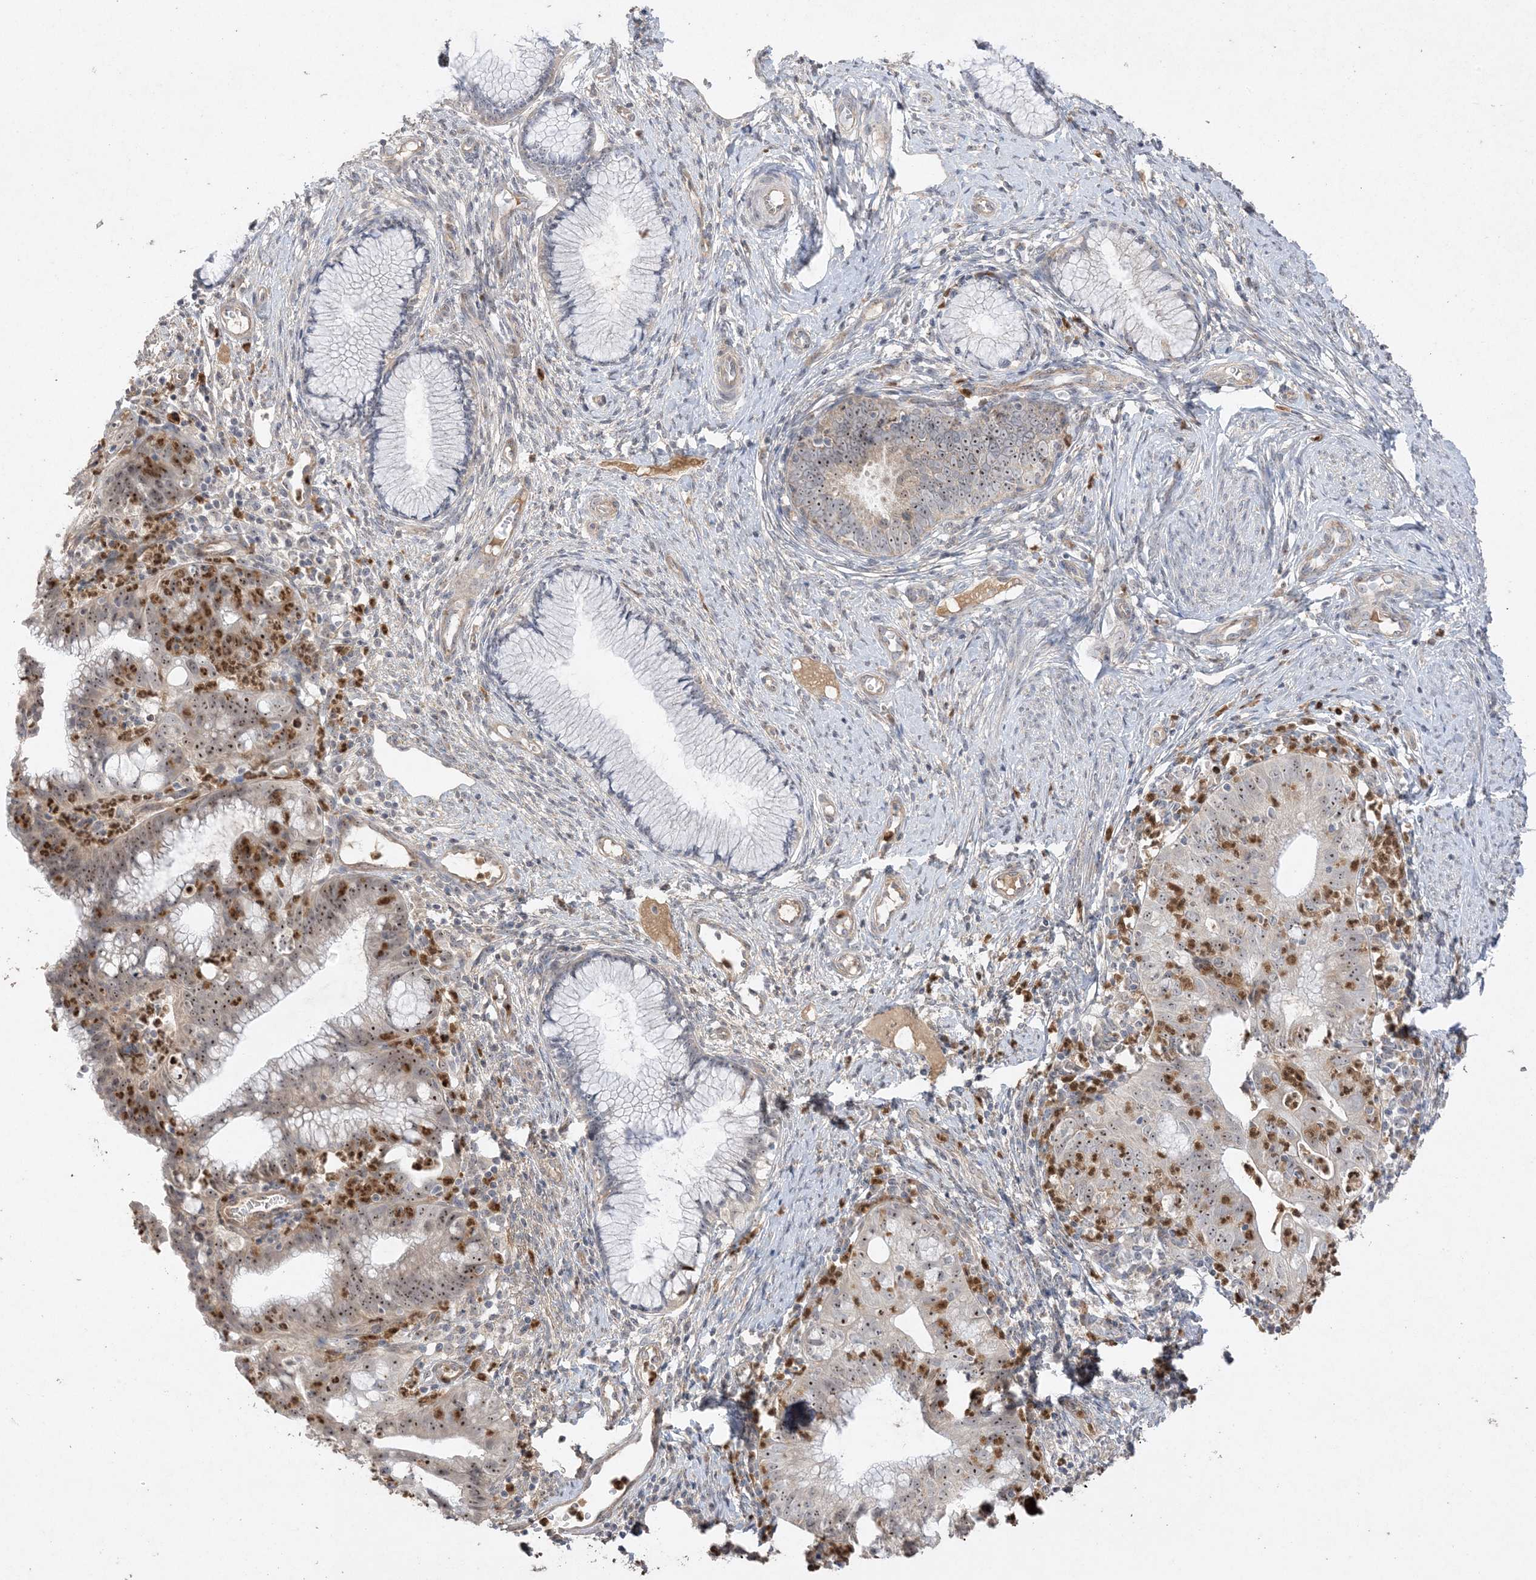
{"staining": {"intensity": "moderate", "quantity": ">75%", "location": "nuclear"}, "tissue": "cervical cancer", "cell_type": "Tumor cells", "image_type": "cancer", "snomed": [{"axis": "morphology", "description": "Adenocarcinoma, NOS"}, {"axis": "topography", "description": "Cervix"}], "caption": "Cervical cancer (adenocarcinoma) stained with a brown dye shows moderate nuclear positive positivity in about >75% of tumor cells.", "gene": "DDX18", "patient": {"sex": "female", "age": 36}}